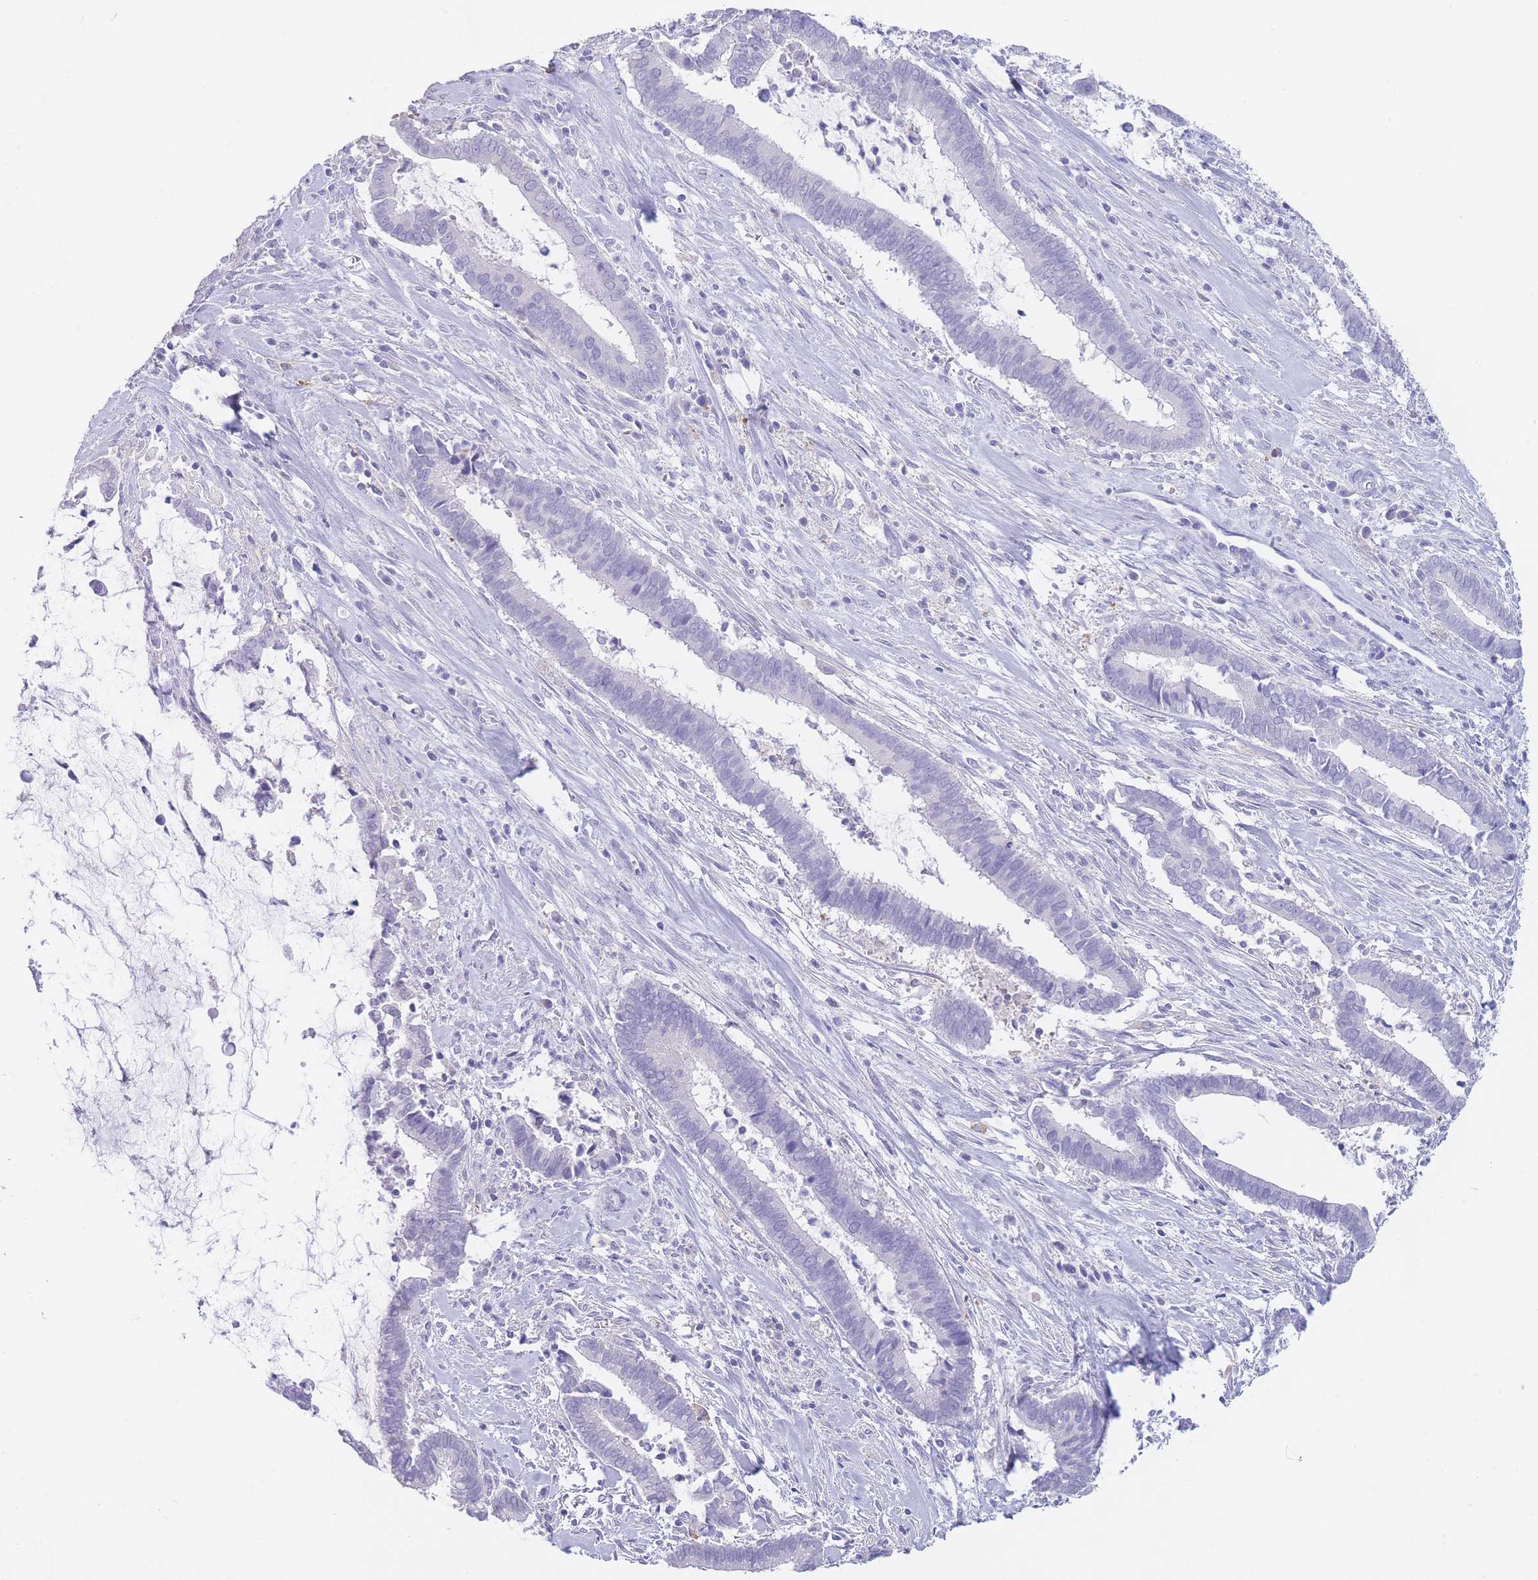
{"staining": {"intensity": "negative", "quantity": "none", "location": "none"}, "tissue": "cervical cancer", "cell_type": "Tumor cells", "image_type": "cancer", "snomed": [{"axis": "morphology", "description": "Adenocarcinoma, NOS"}, {"axis": "topography", "description": "Cervix"}], "caption": "Immunohistochemical staining of cervical cancer displays no significant positivity in tumor cells.", "gene": "CD37", "patient": {"sex": "female", "age": 44}}